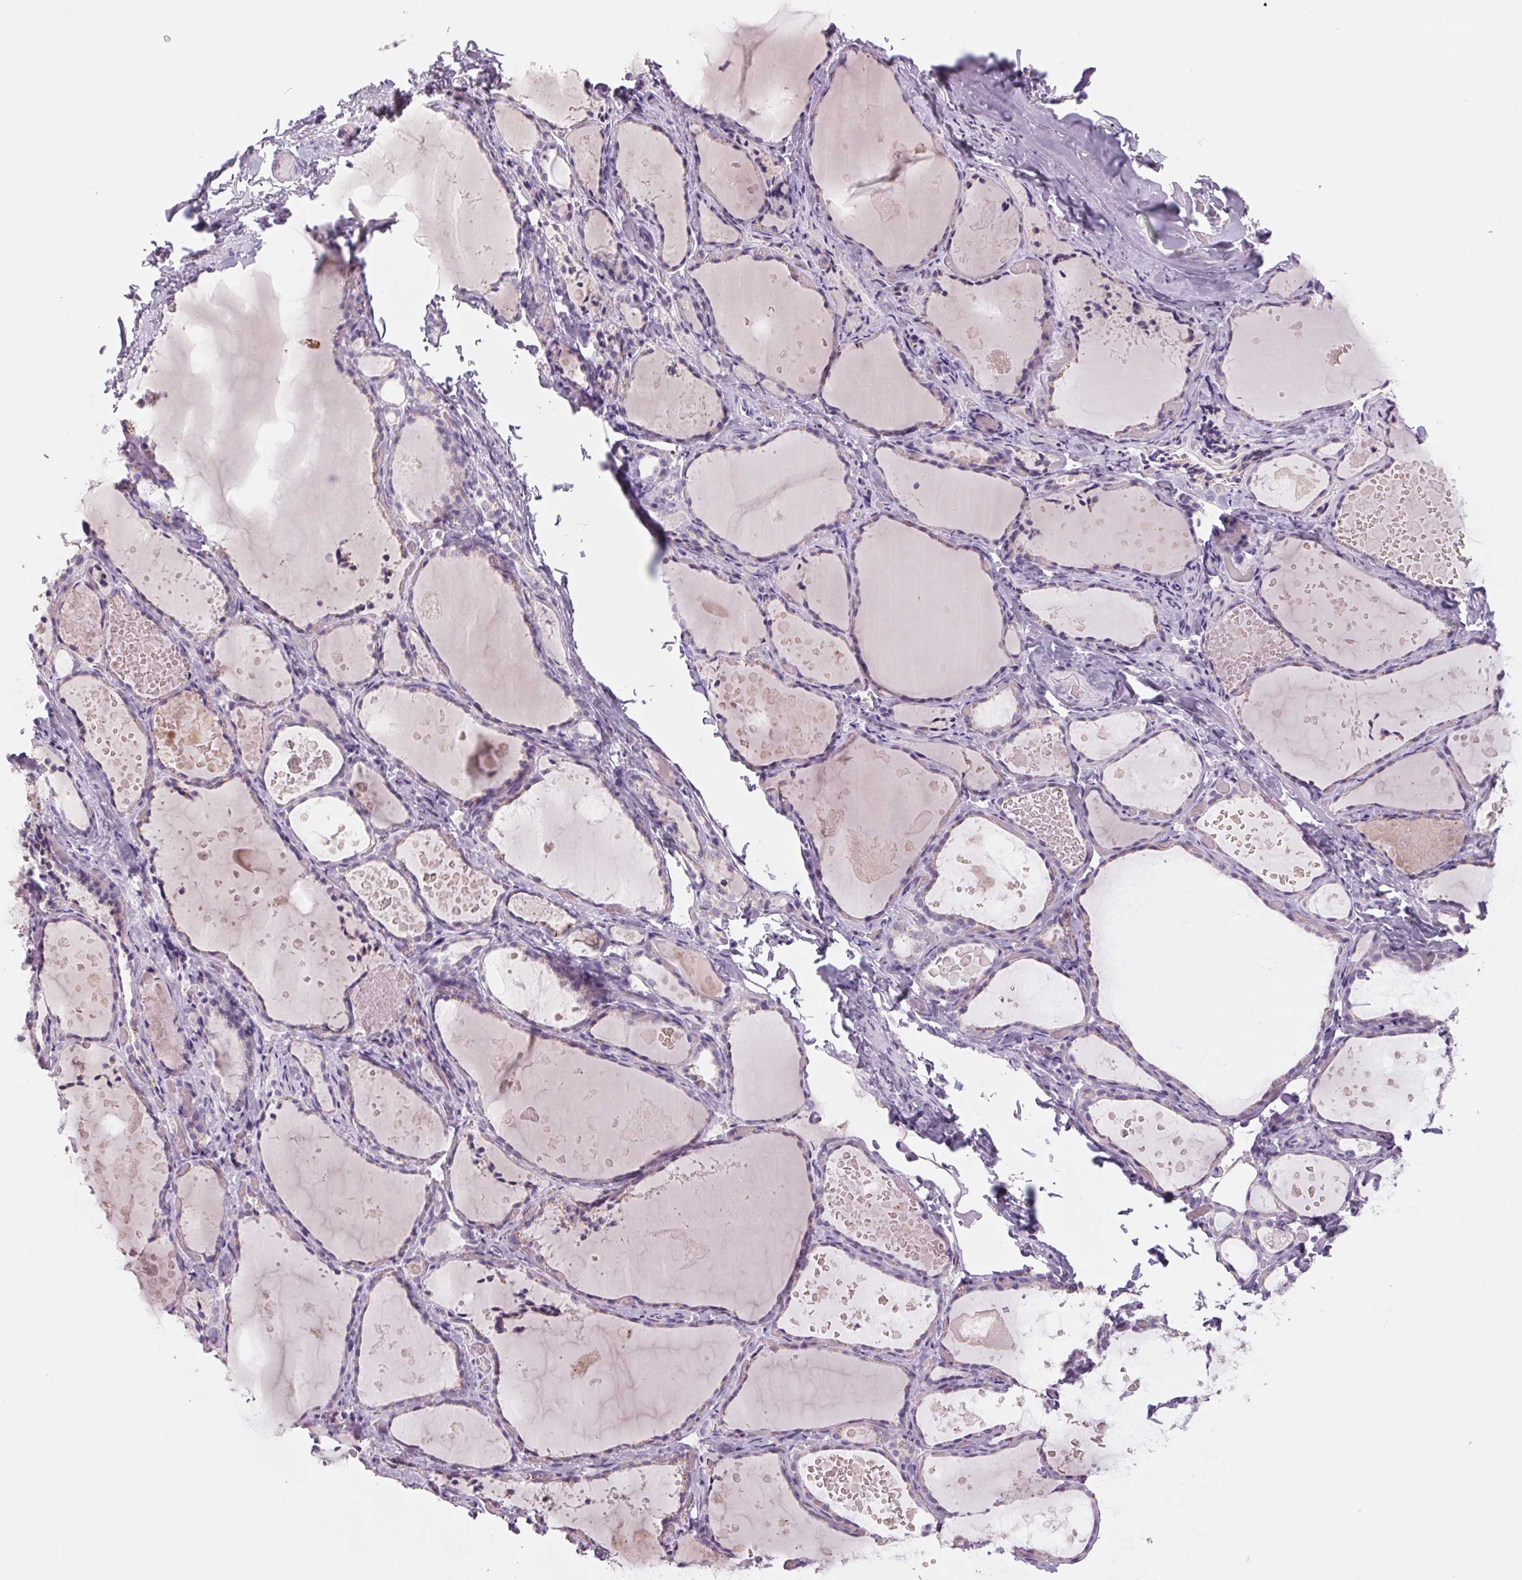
{"staining": {"intensity": "negative", "quantity": "none", "location": "none"}, "tissue": "thyroid gland", "cell_type": "Glandular cells", "image_type": "normal", "snomed": [{"axis": "morphology", "description": "Normal tissue, NOS"}, {"axis": "topography", "description": "Thyroid gland"}], "caption": "This is an immunohistochemistry (IHC) micrograph of unremarkable thyroid gland. There is no positivity in glandular cells.", "gene": "GALNT7", "patient": {"sex": "female", "age": 56}}